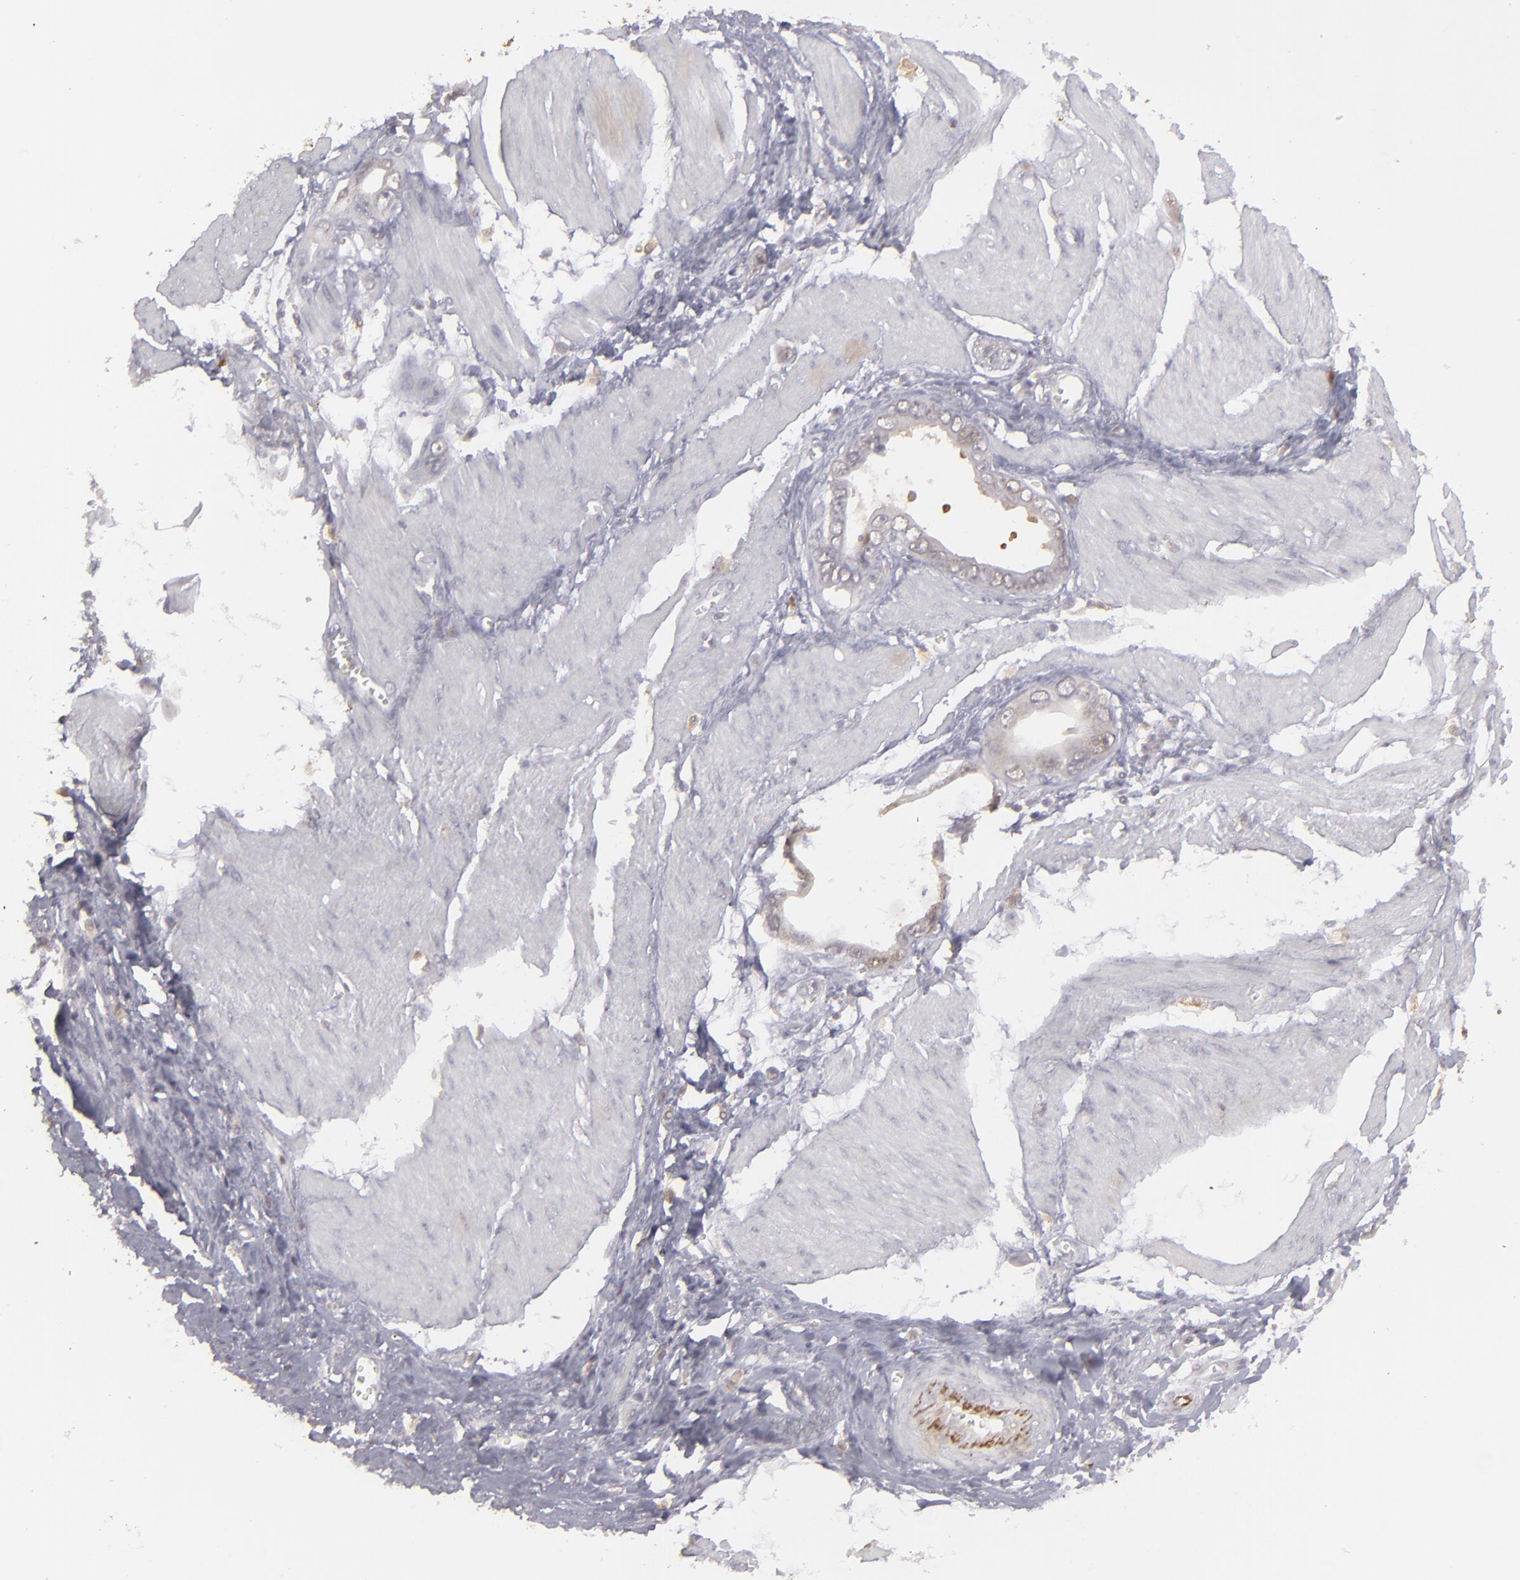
{"staining": {"intensity": "weak", "quantity": "25%-75%", "location": "cytoplasmic/membranous"}, "tissue": "stomach cancer", "cell_type": "Tumor cells", "image_type": "cancer", "snomed": [{"axis": "morphology", "description": "Adenocarcinoma, NOS"}, {"axis": "topography", "description": "Stomach"}], "caption": "Adenocarcinoma (stomach) stained for a protein displays weak cytoplasmic/membranous positivity in tumor cells. (DAB (3,3'-diaminobenzidine) = brown stain, brightfield microscopy at high magnification).", "gene": "SEMA3G", "patient": {"sex": "male", "age": 78}}